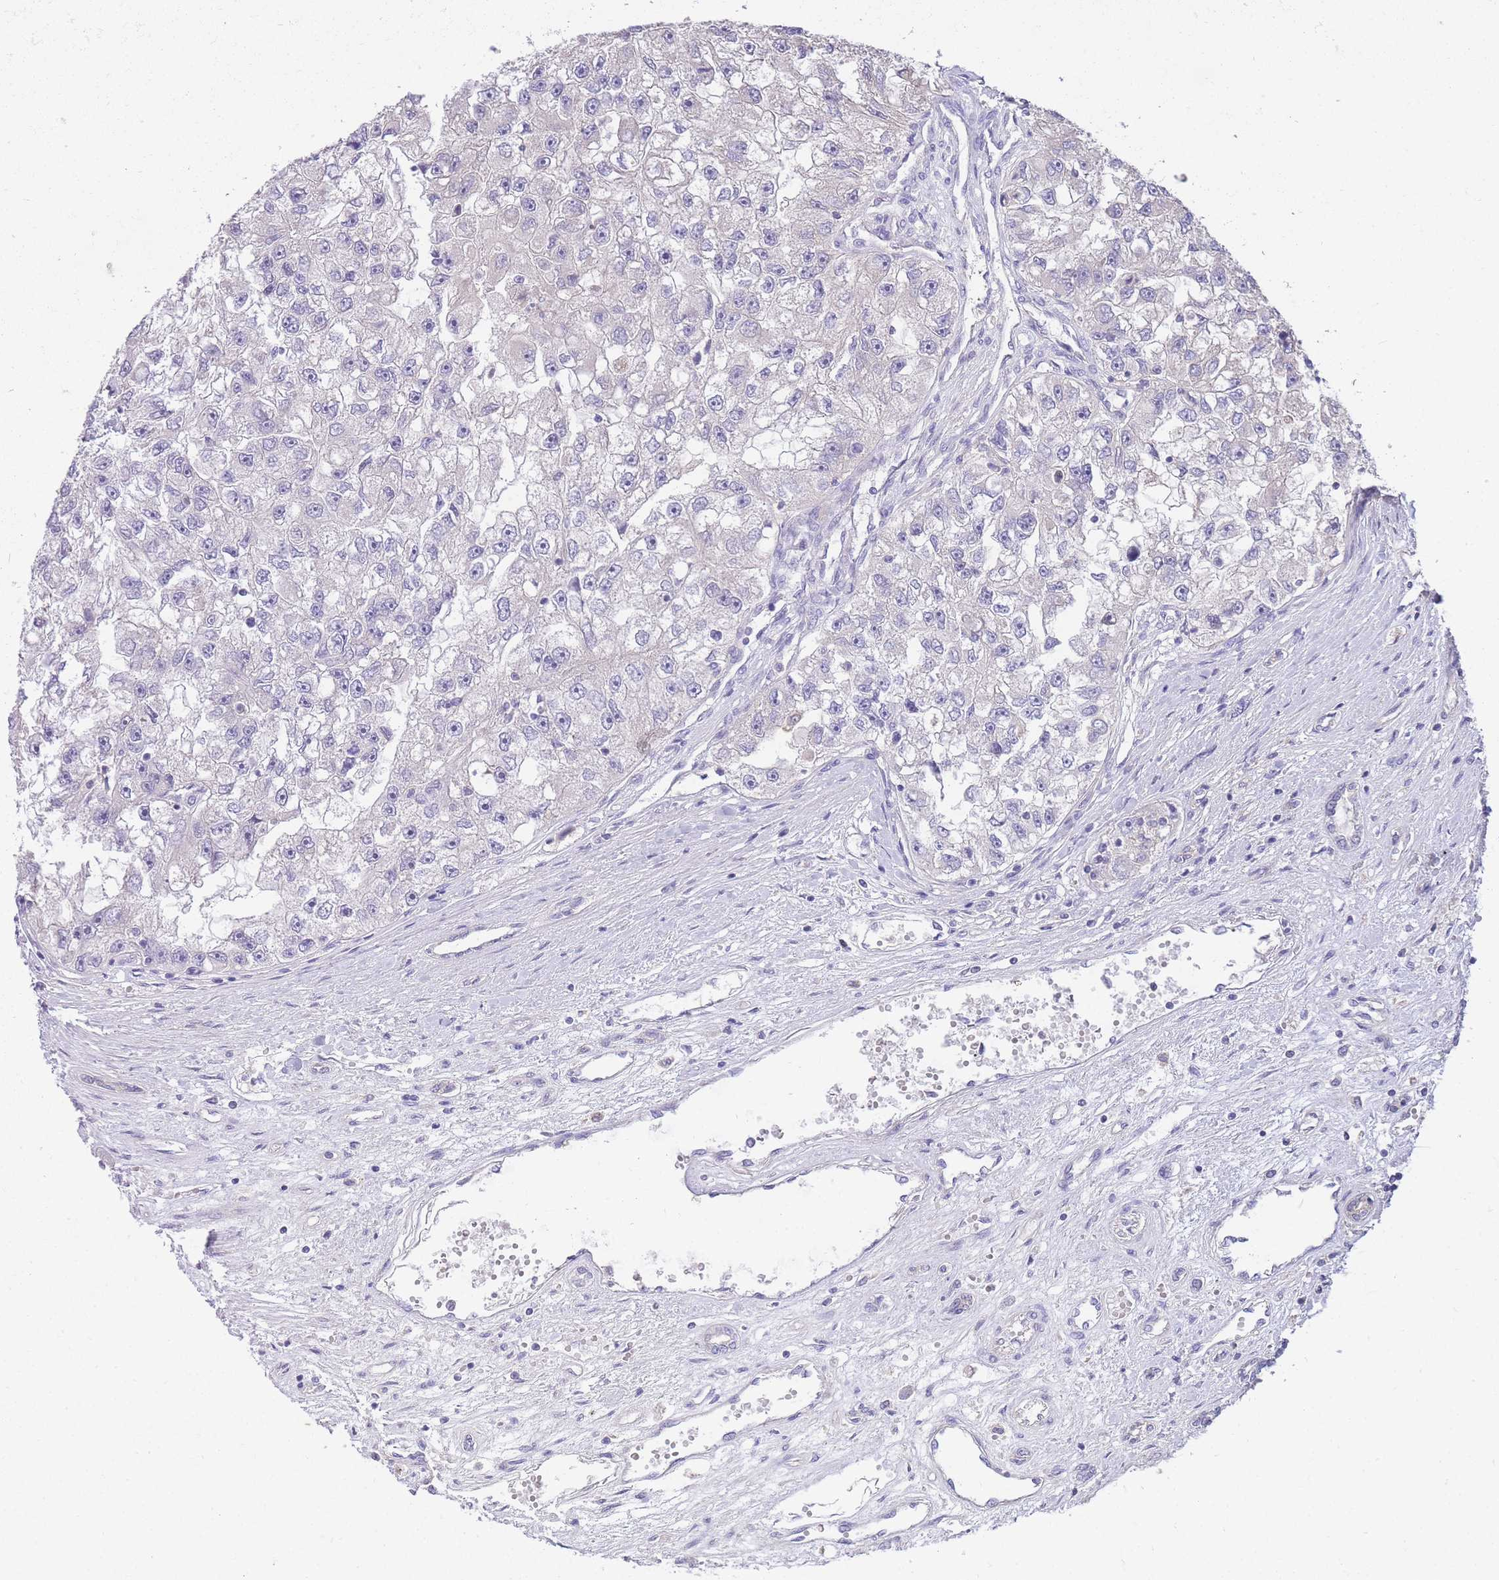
{"staining": {"intensity": "negative", "quantity": "none", "location": "none"}, "tissue": "renal cancer", "cell_type": "Tumor cells", "image_type": "cancer", "snomed": [{"axis": "morphology", "description": "Adenocarcinoma, NOS"}, {"axis": "topography", "description": "Kidney"}], "caption": "Immunohistochemical staining of renal cancer (adenocarcinoma) exhibits no significant staining in tumor cells.", "gene": "OR5T1", "patient": {"sex": "male", "age": 63}}